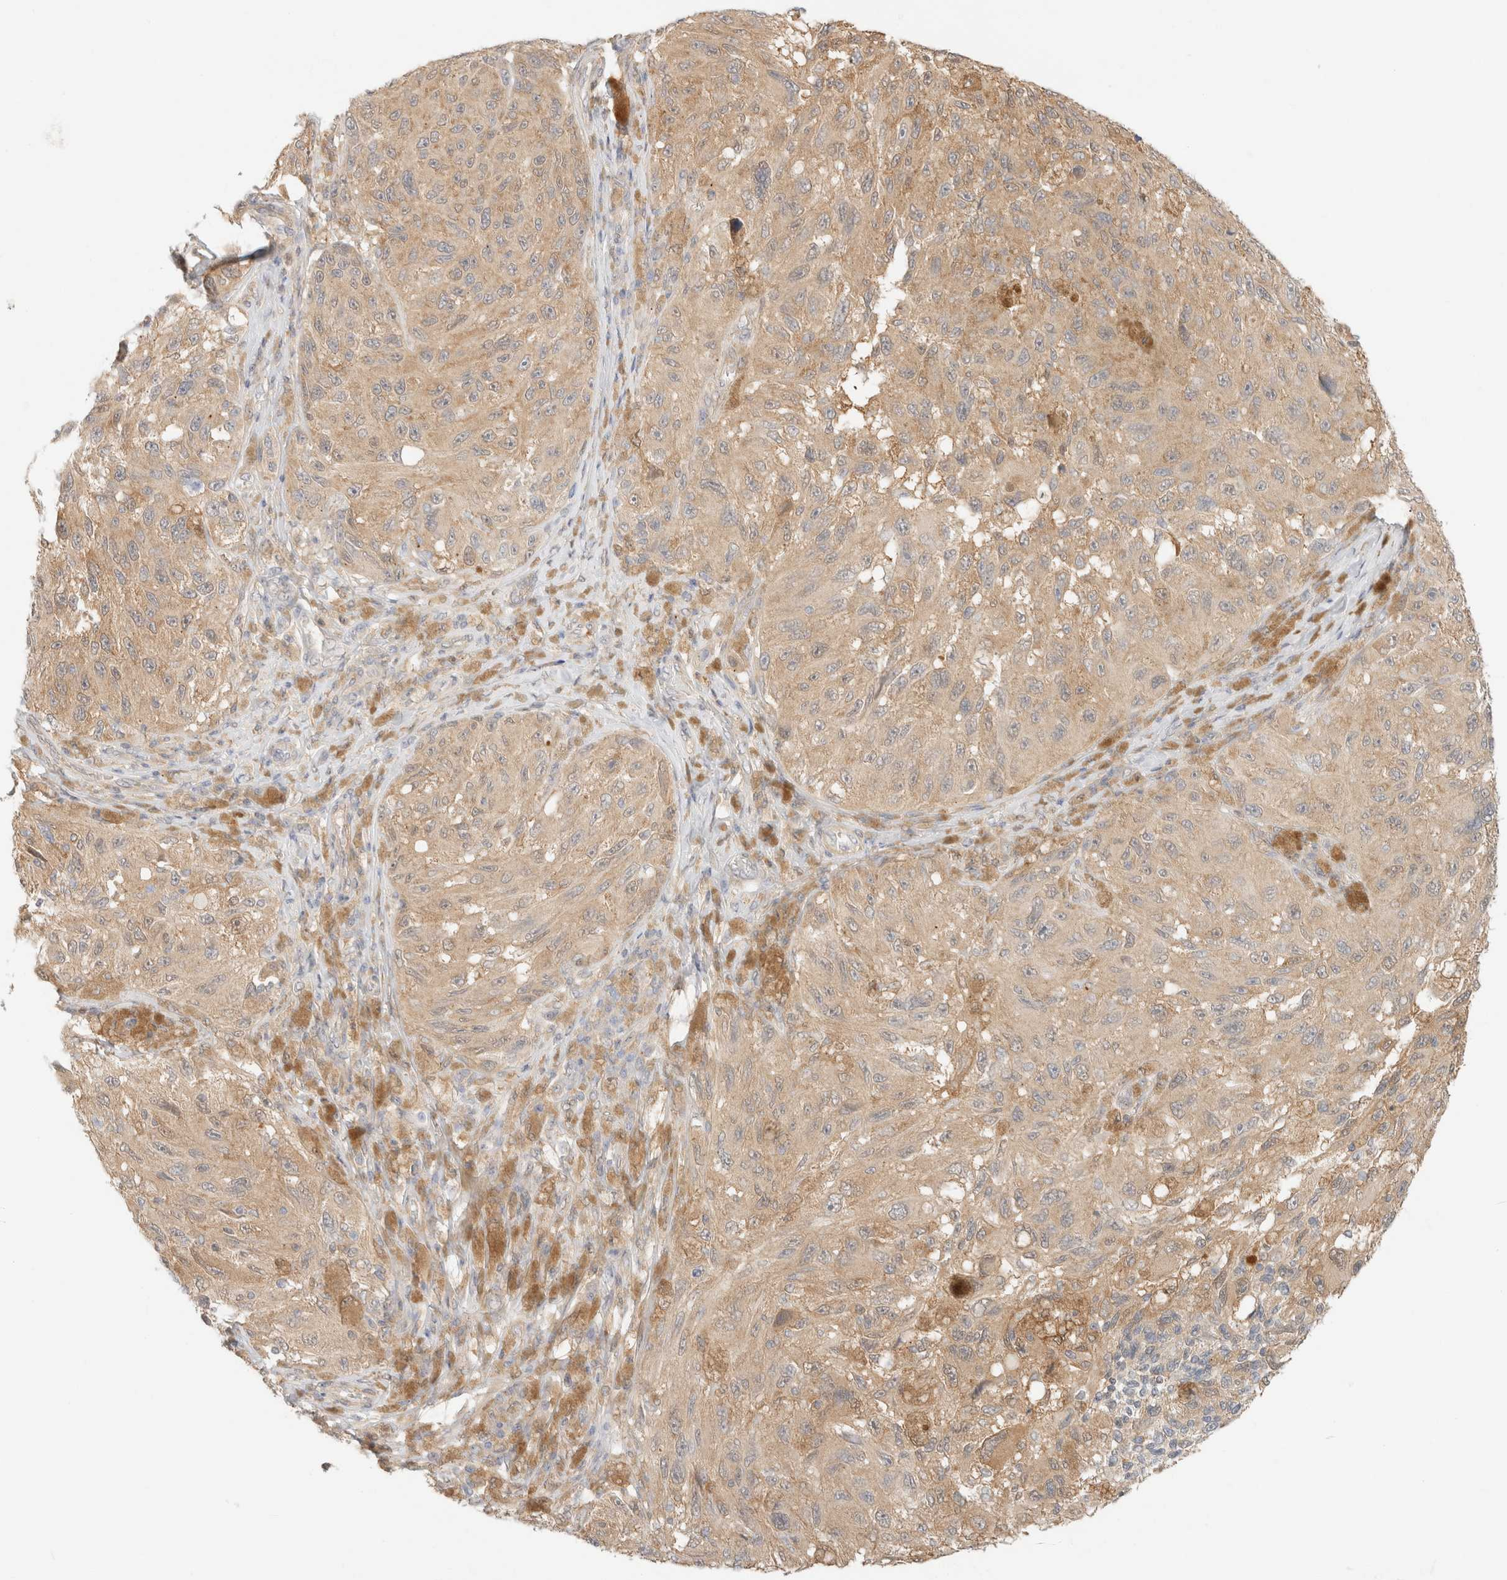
{"staining": {"intensity": "weak", "quantity": ">75%", "location": "cytoplasmic/membranous"}, "tissue": "melanoma", "cell_type": "Tumor cells", "image_type": "cancer", "snomed": [{"axis": "morphology", "description": "Malignant melanoma, NOS"}, {"axis": "topography", "description": "Skin"}], "caption": "IHC image of malignant melanoma stained for a protein (brown), which exhibits low levels of weak cytoplasmic/membranous staining in approximately >75% of tumor cells.", "gene": "GPI", "patient": {"sex": "female", "age": 73}}